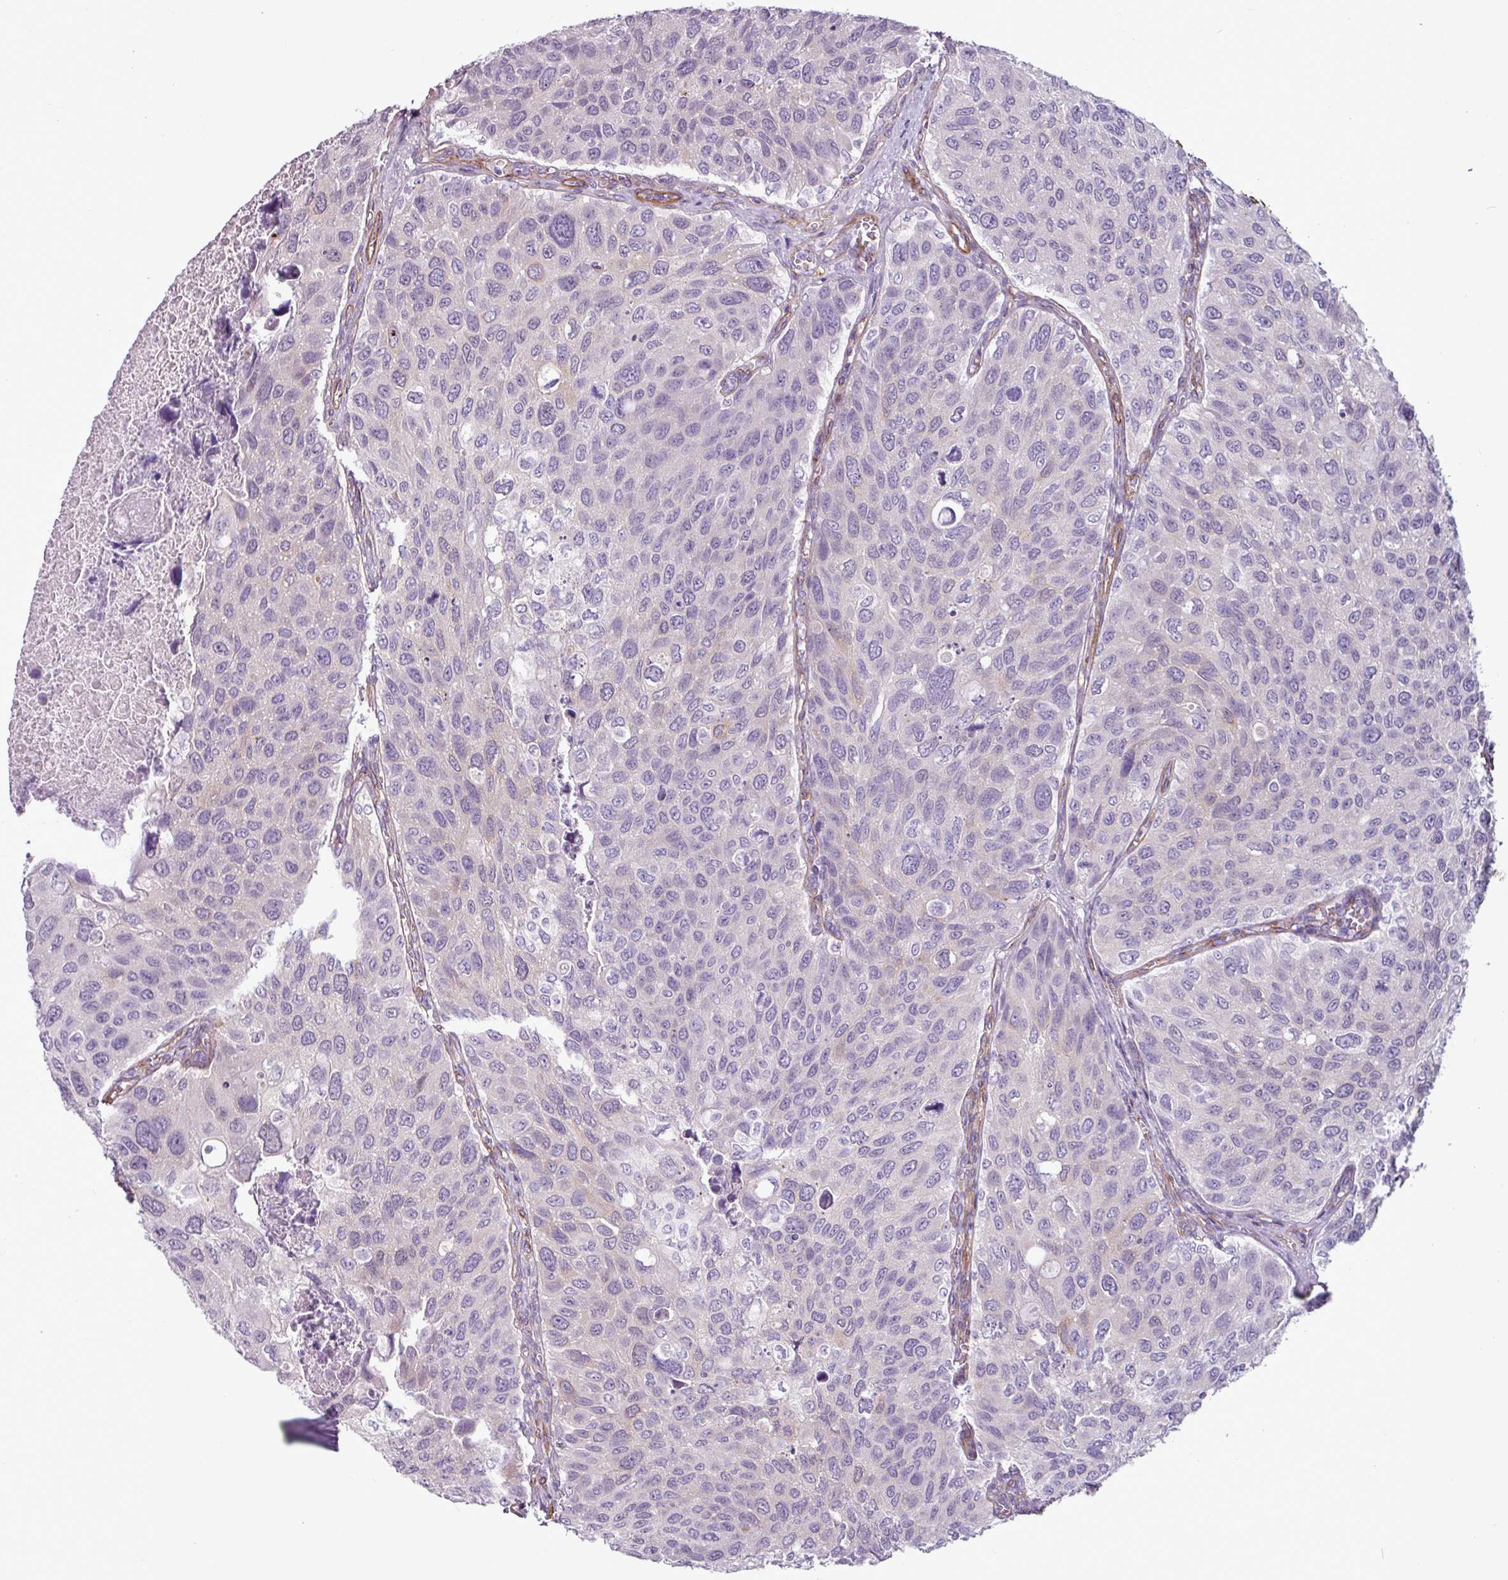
{"staining": {"intensity": "negative", "quantity": "none", "location": "none"}, "tissue": "urothelial cancer", "cell_type": "Tumor cells", "image_type": "cancer", "snomed": [{"axis": "morphology", "description": "Urothelial carcinoma, NOS"}, {"axis": "topography", "description": "Urinary bladder"}], "caption": "This is a image of immunohistochemistry staining of urothelial cancer, which shows no positivity in tumor cells. (Immunohistochemistry, brightfield microscopy, high magnification).", "gene": "ATP10A", "patient": {"sex": "male", "age": 80}}